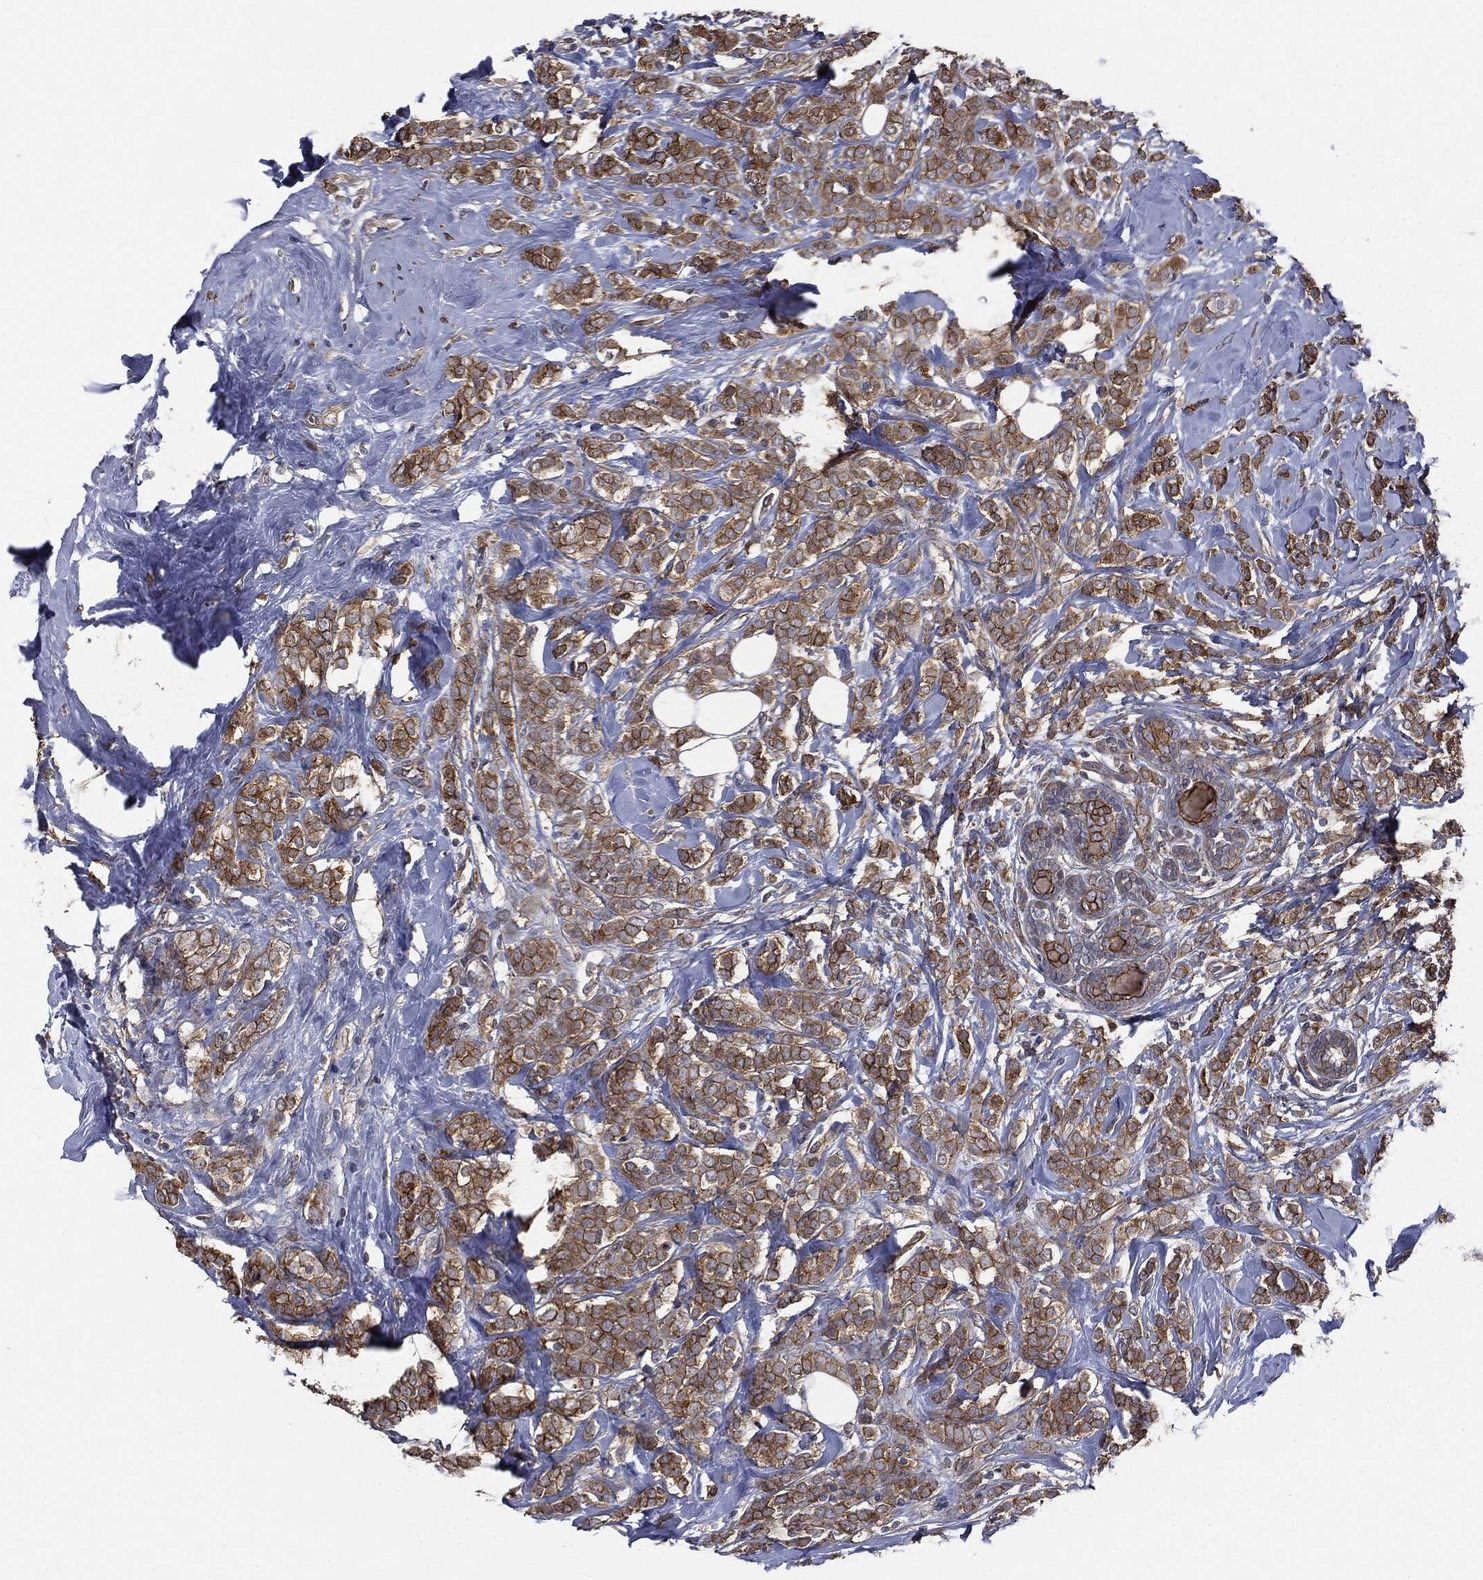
{"staining": {"intensity": "strong", "quantity": ">75%", "location": "cytoplasmic/membranous"}, "tissue": "breast cancer", "cell_type": "Tumor cells", "image_type": "cancer", "snomed": [{"axis": "morphology", "description": "Lobular carcinoma"}, {"axis": "topography", "description": "Breast"}], "caption": "Breast cancer (lobular carcinoma) stained with immunohistochemistry displays strong cytoplasmic/membranous positivity in about >75% of tumor cells. The staining was performed using DAB (3,3'-diaminobenzidine), with brown indicating positive protein expression. Nuclei are stained blue with hematoxylin.", "gene": "EPS15L1", "patient": {"sex": "female", "age": 49}}